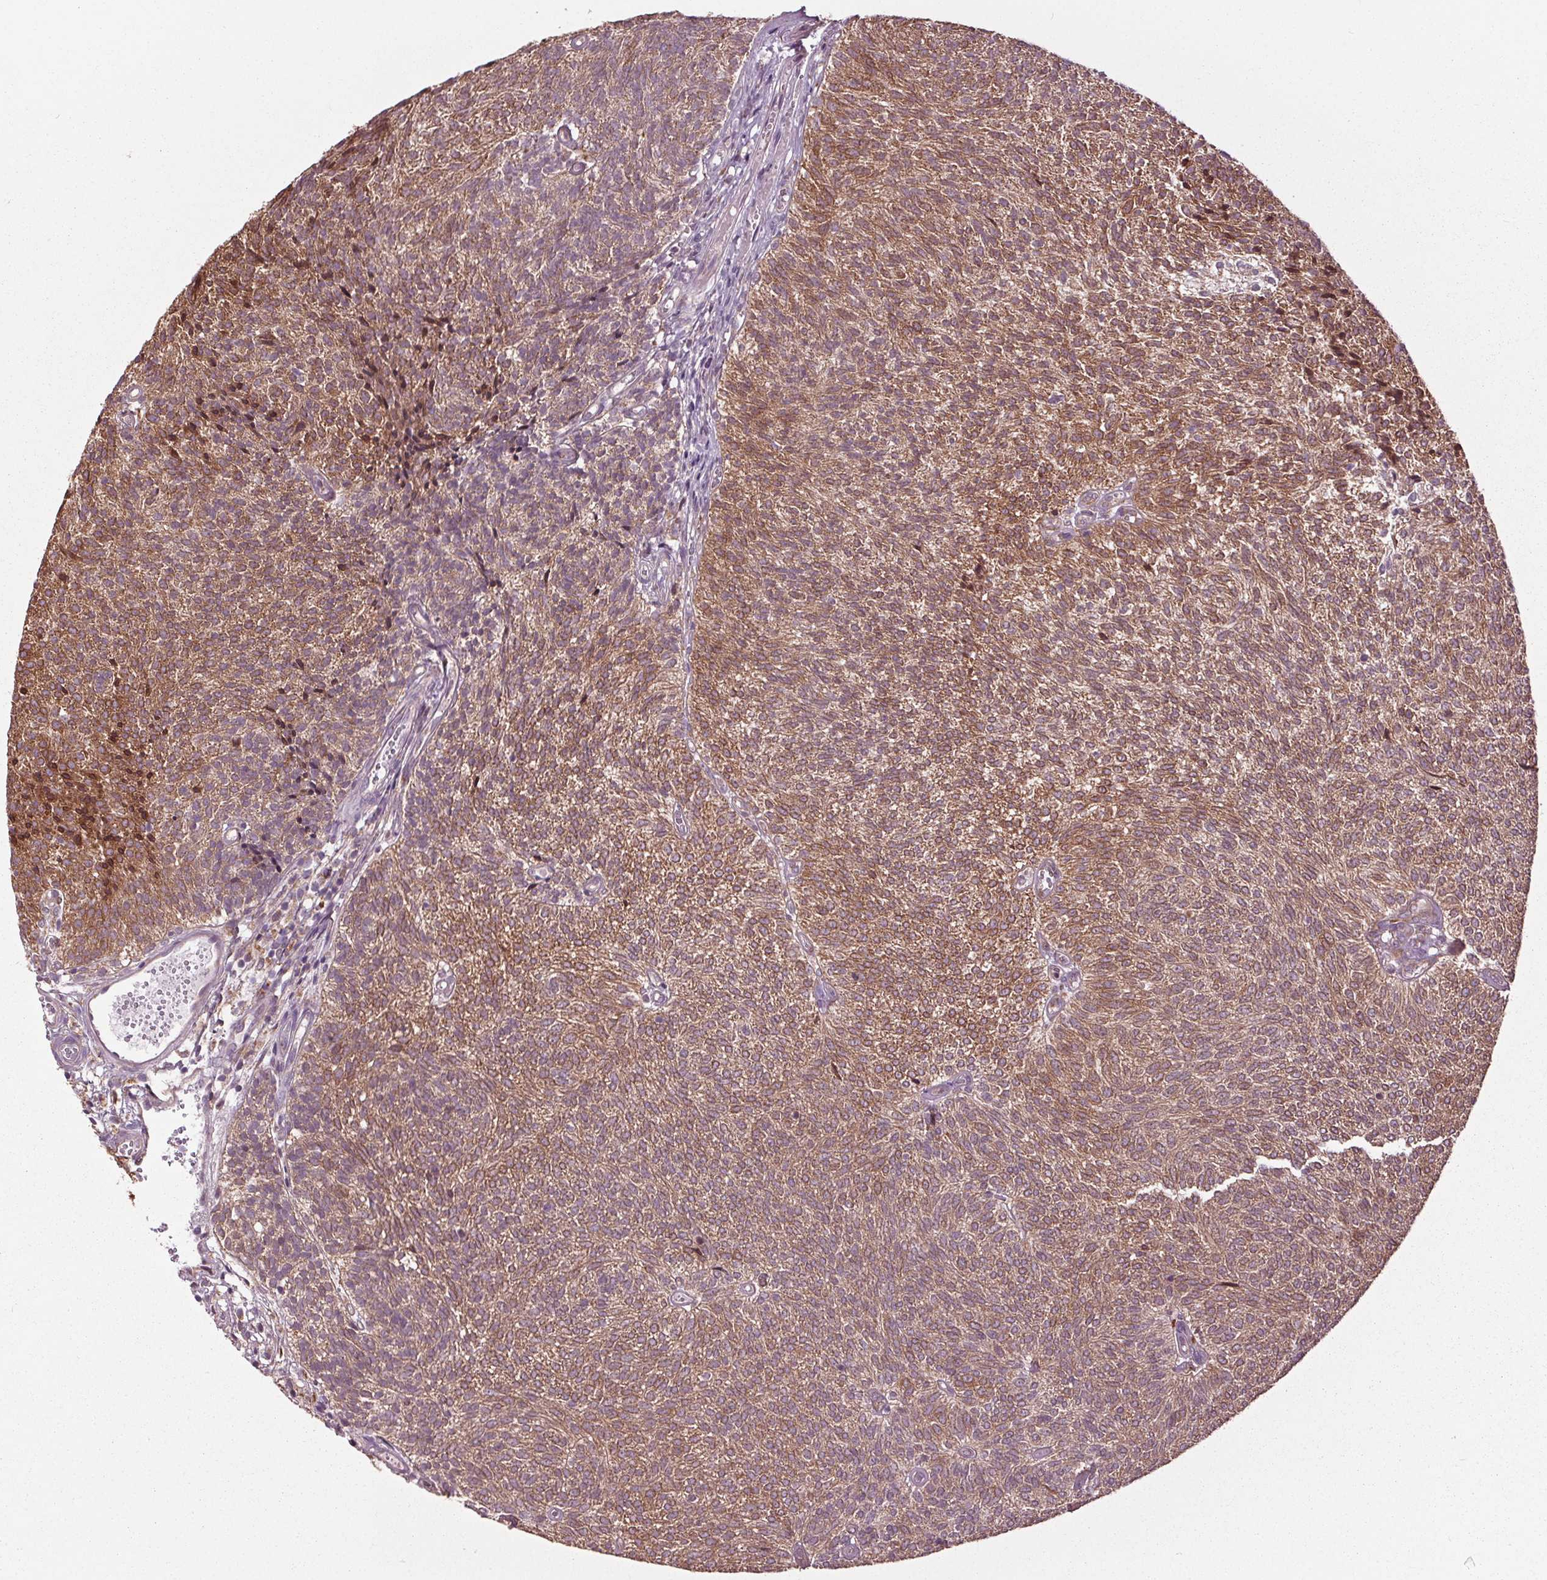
{"staining": {"intensity": "moderate", "quantity": ">75%", "location": "cytoplasmic/membranous"}, "tissue": "urothelial cancer", "cell_type": "Tumor cells", "image_type": "cancer", "snomed": [{"axis": "morphology", "description": "Urothelial carcinoma, Low grade"}, {"axis": "topography", "description": "Urinary bladder"}], "caption": "The immunohistochemical stain highlights moderate cytoplasmic/membranous expression in tumor cells of urothelial cancer tissue.", "gene": "RNPEP", "patient": {"sex": "male", "age": 77}}